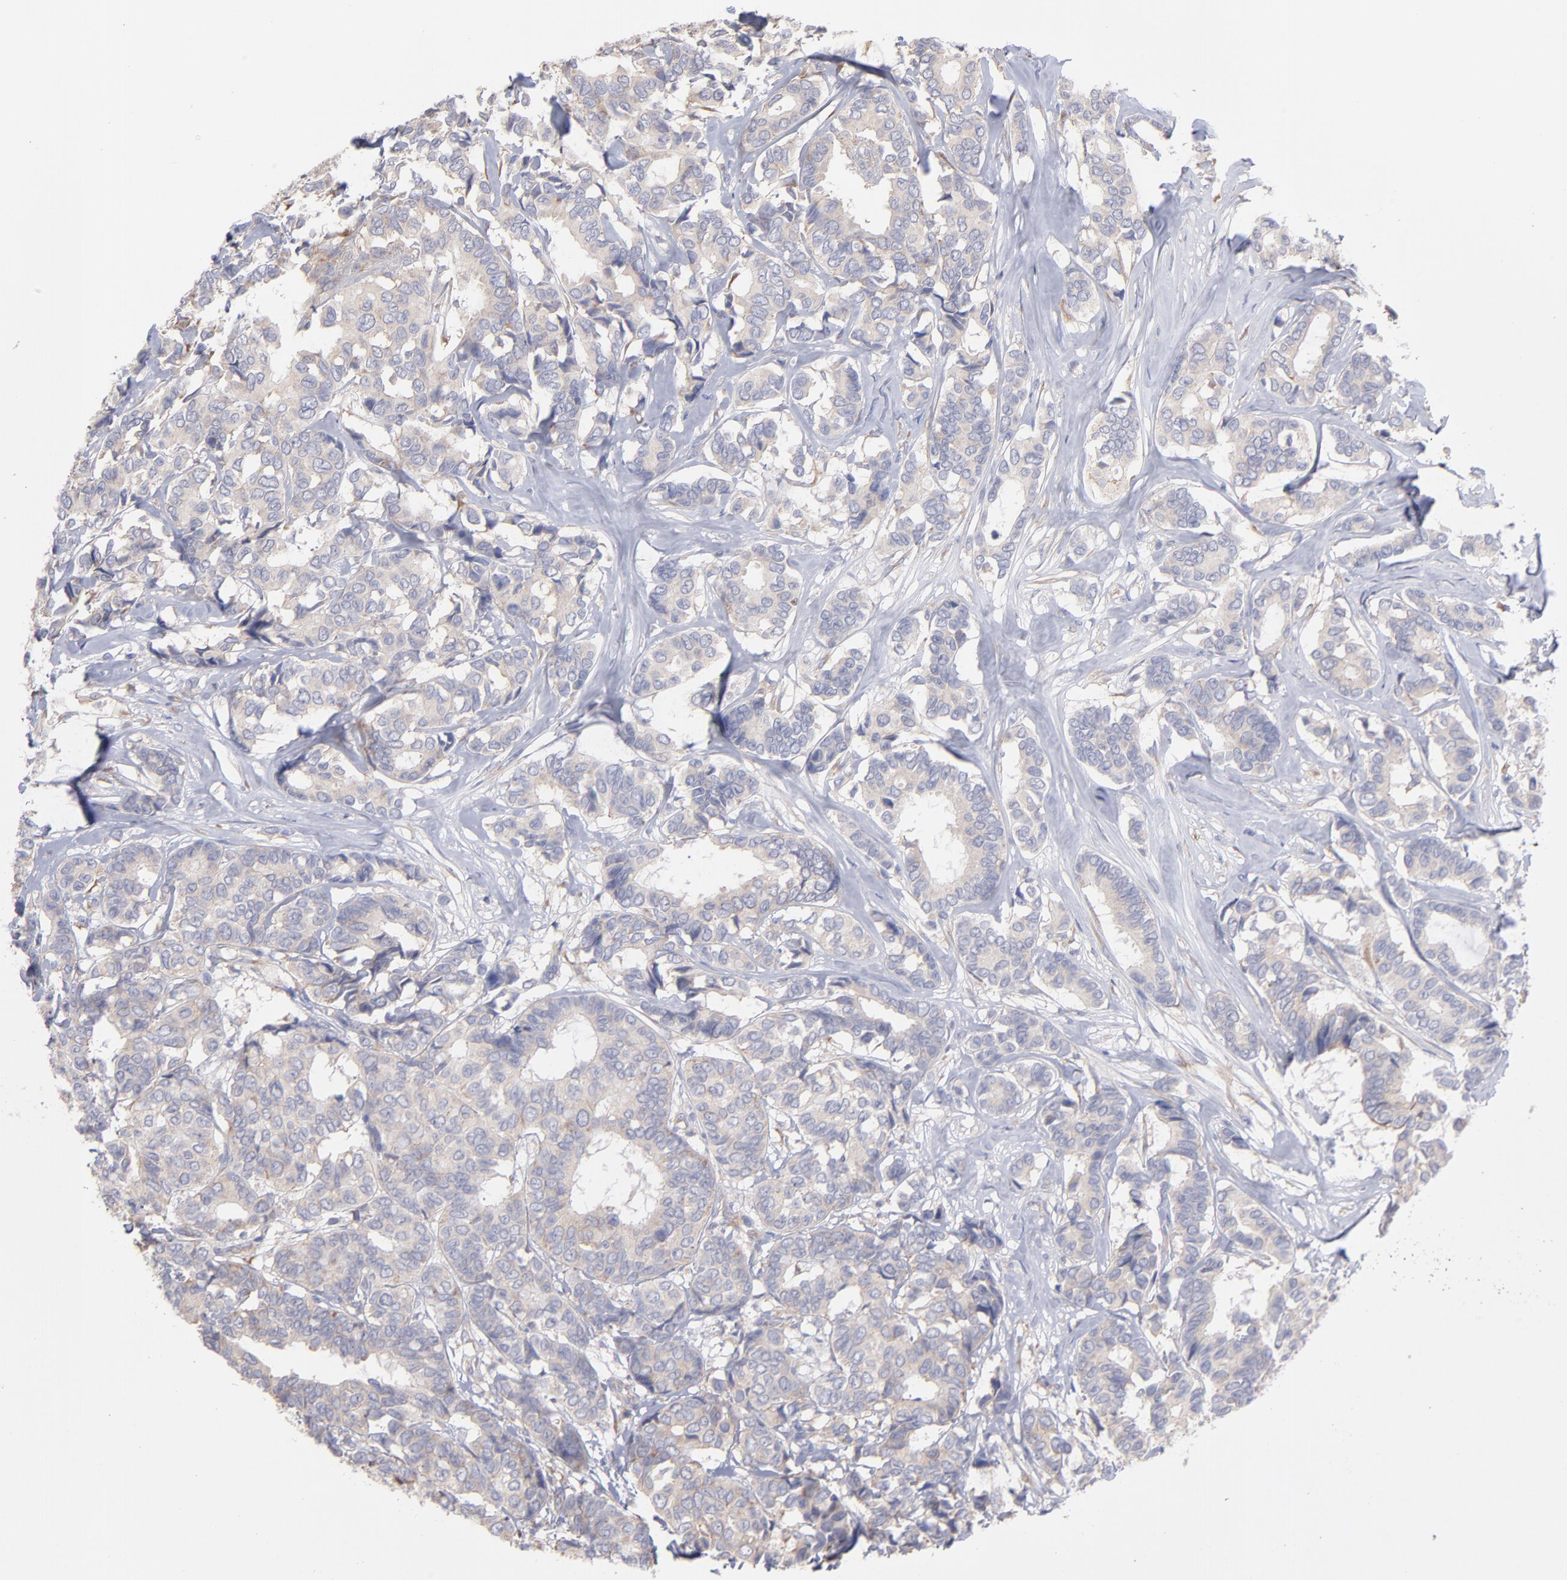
{"staining": {"intensity": "weak", "quantity": "25%-75%", "location": "cytoplasmic/membranous"}, "tissue": "breast cancer", "cell_type": "Tumor cells", "image_type": "cancer", "snomed": [{"axis": "morphology", "description": "Duct carcinoma"}, {"axis": "topography", "description": "Breast"}], "caption": "Weak cytoplasmic/membranous expression for a protein is appreciated in about 25%-75% of tumor cells of breast intraductal carcinoma using IHC.", "gene": "RPLP0", "patient": {"sex": "female", "age": 87}}